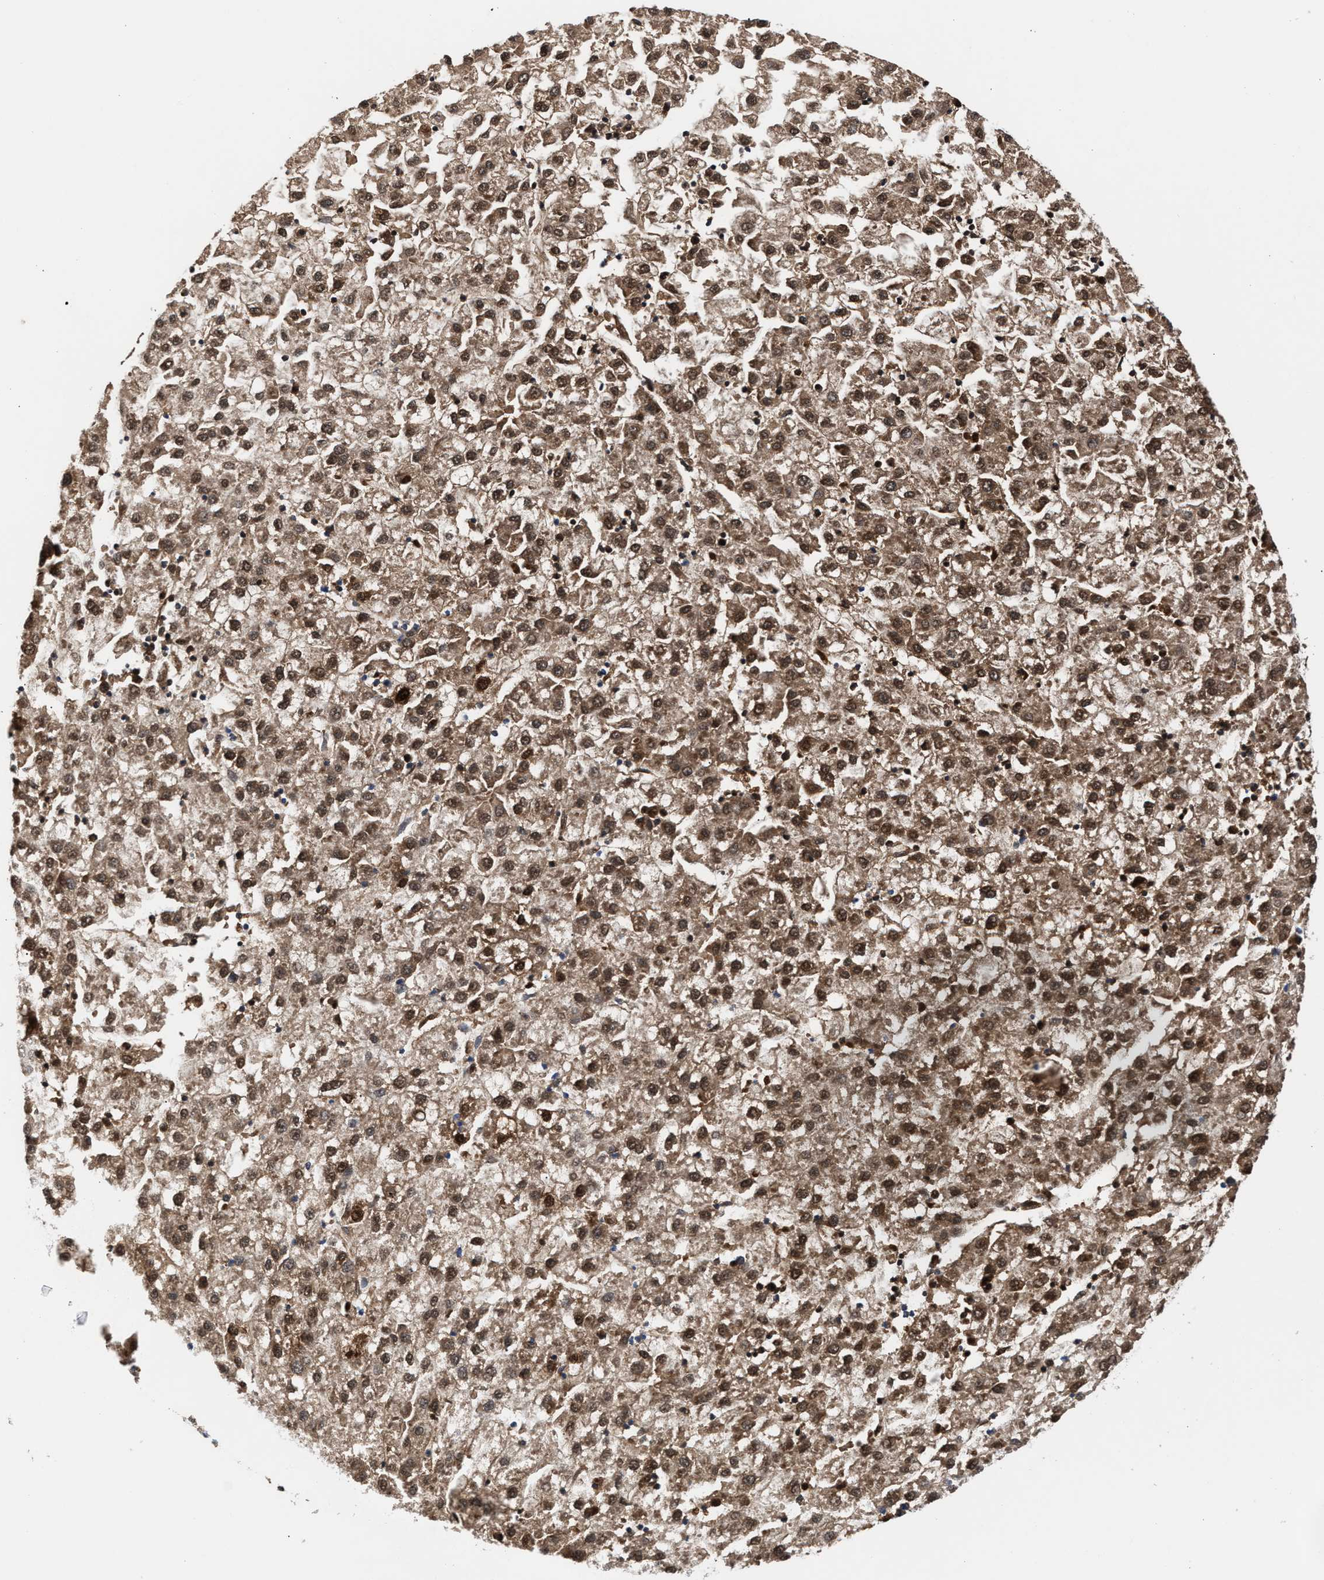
{"staining": {"intensity": "moderate", "quantity": ">75%", "location": "cytoplasmic/membranous,nuclear"}, "tissue": "liver cancer", "cell_type": "Tumor cells", "image_type": "cancer", "snomed": [{"axis": "morphology", "description": "Carcinoma, Hepatocellular, NOS"}, {"axis": "topography", "description": "Liver"}], "caption": "Moderate cytoplasmic/membranous and nuclear protein staining is present in about >75% of tumor cells in liver cancer (hepatocellular carcinoma).", "gene": "TP53I3", "patient": {"sex": "male", "age": 72}}